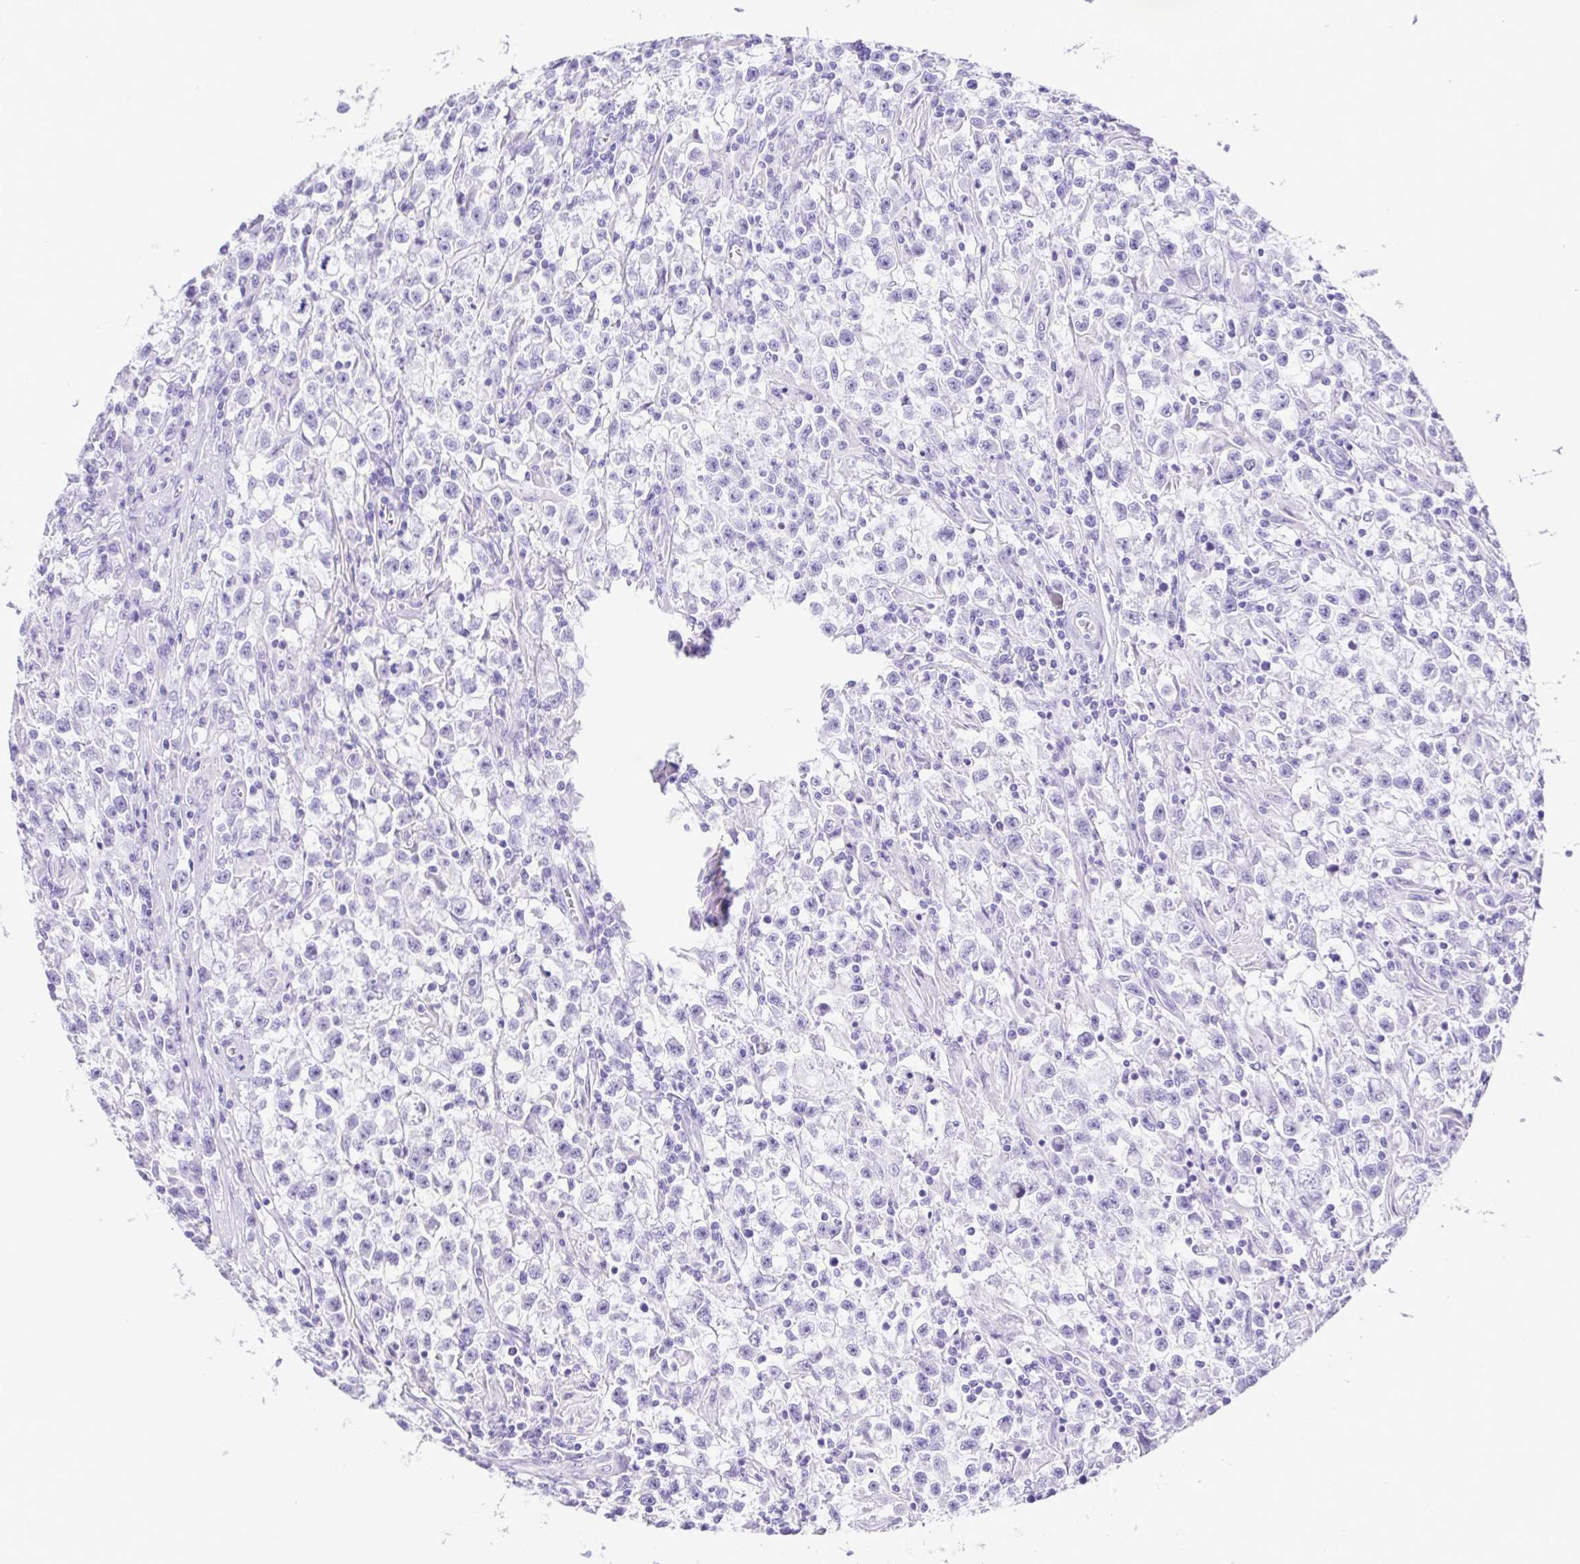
{"staining": {"intensity": "negative", "quantity": "none", "location": "none"}, "tissue": "testis cancer", "cell_type": "Tumor cells", "image_type": "cancer", "snomed": [{"axis": "morphology", "description": "Seminoma, NOS"}, {"axis": "topography", "description": "Testis"}], "caption": "A high-resolution histopathology image shows IHC staining of seminoma (testis), which exhibits no significant expression in tumor cells.", "gene": "ERP27", "patient": {"sex": "male", "age": 31}}